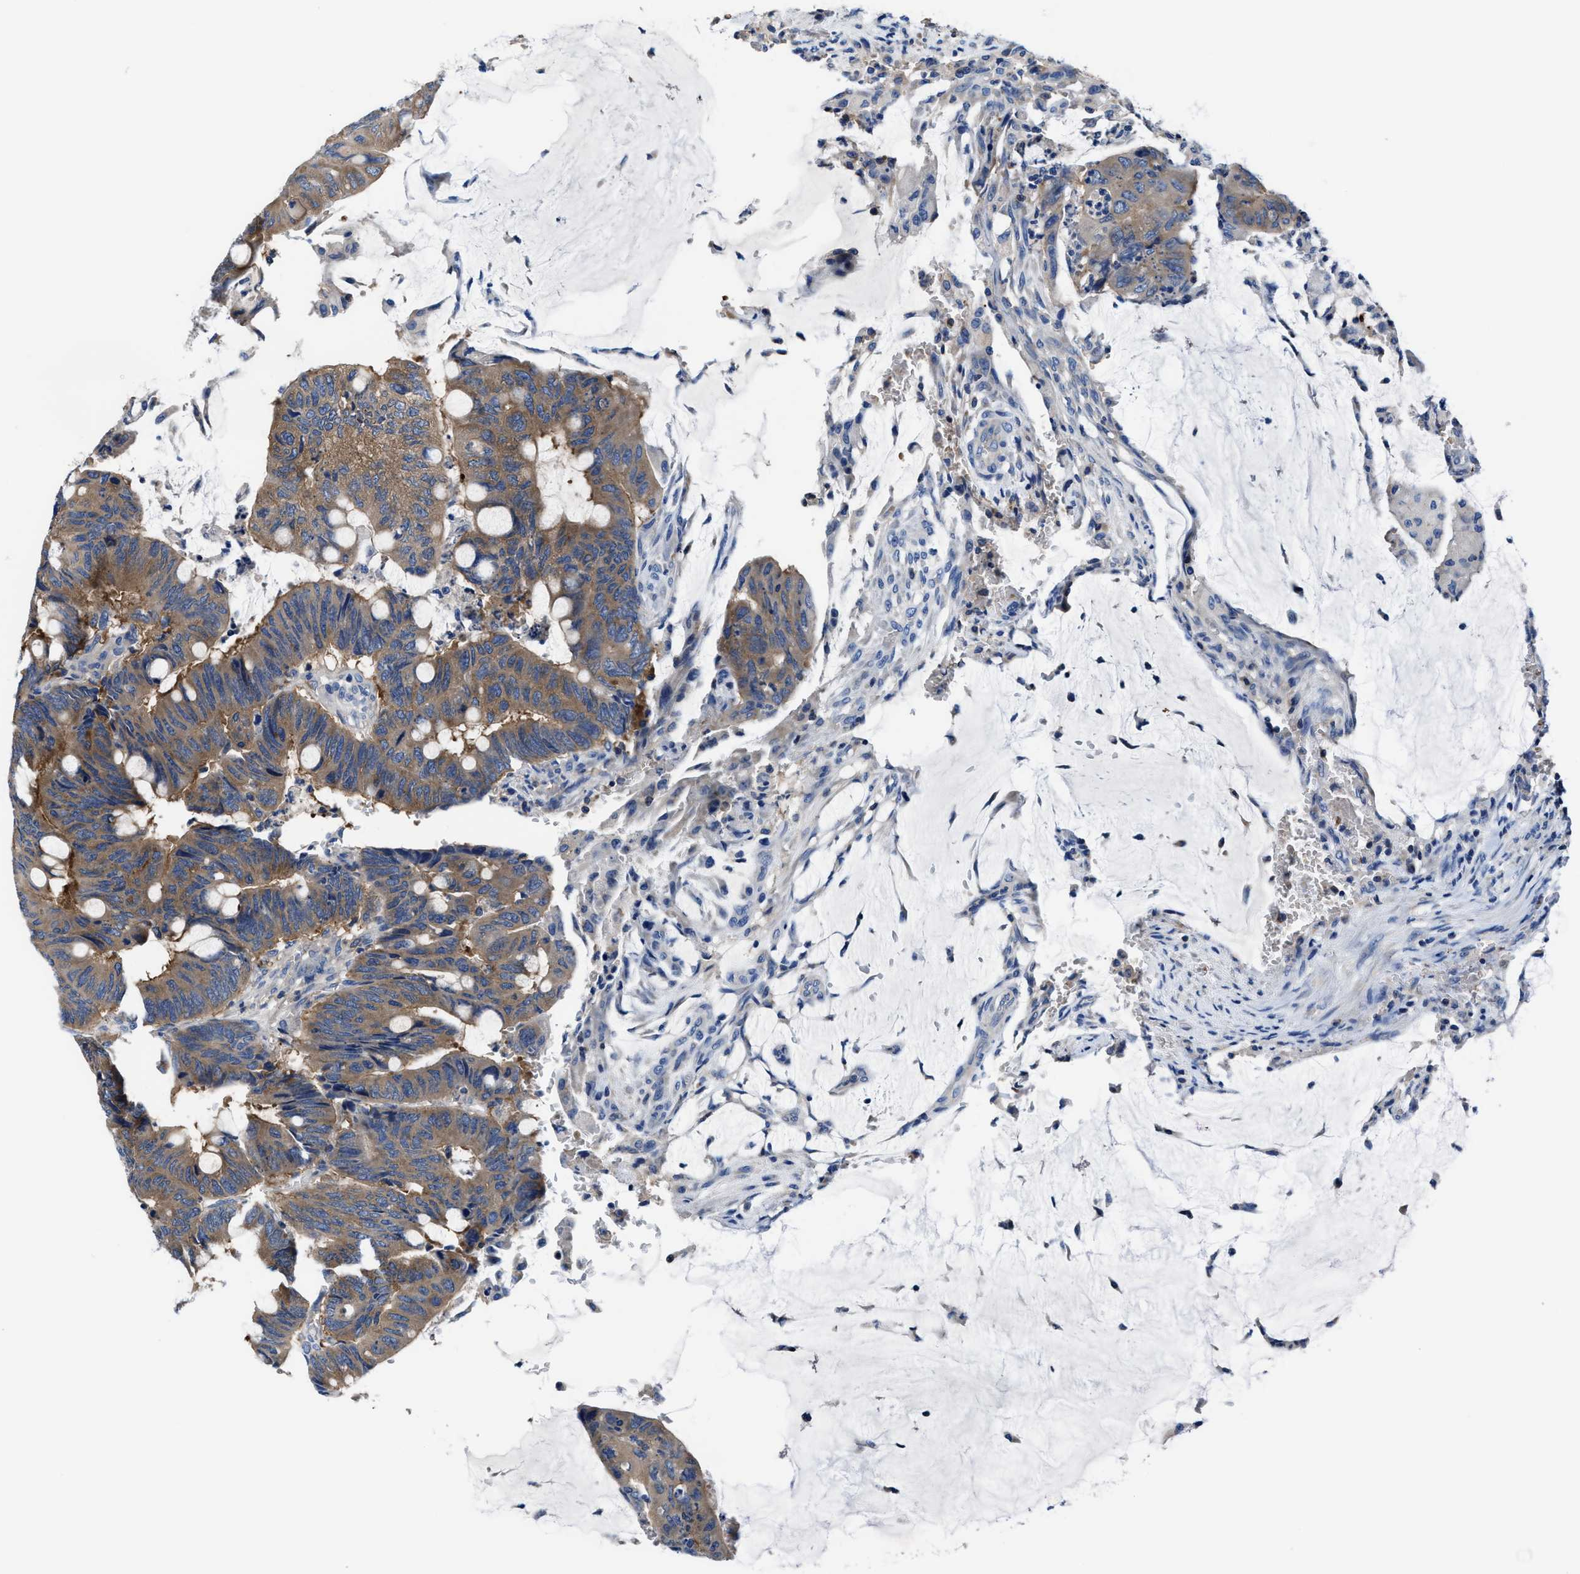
{"staining": {"intensity": "moderate", "quantity": ">75%", "location": "cytoplasmic/membranous"}, "tissue": "colorectal cancer", "cell_type": "Tumor cells", "image_type": "cancer", "snomed": [{"axis": "morphology", "description": "Normal tissue, NOS"}, {"axis": "morphology", "description": "Adenocarcinoma, NOS"}, {"axis": "topography", "description": "Rectum"}, {"axis": "topography", "description": "Peripheral nerve tissue"}], "caption": "This photomicrograph demonstrates immunohistochemistry (IHC) staining of colorectal adenocarcinoma, with medium moderate cytoplasmic/membranous positivity in approximately >75% of tumor cells.", "gene": "PHLPP1", "patient": {"sex": "male", "age": 92}}